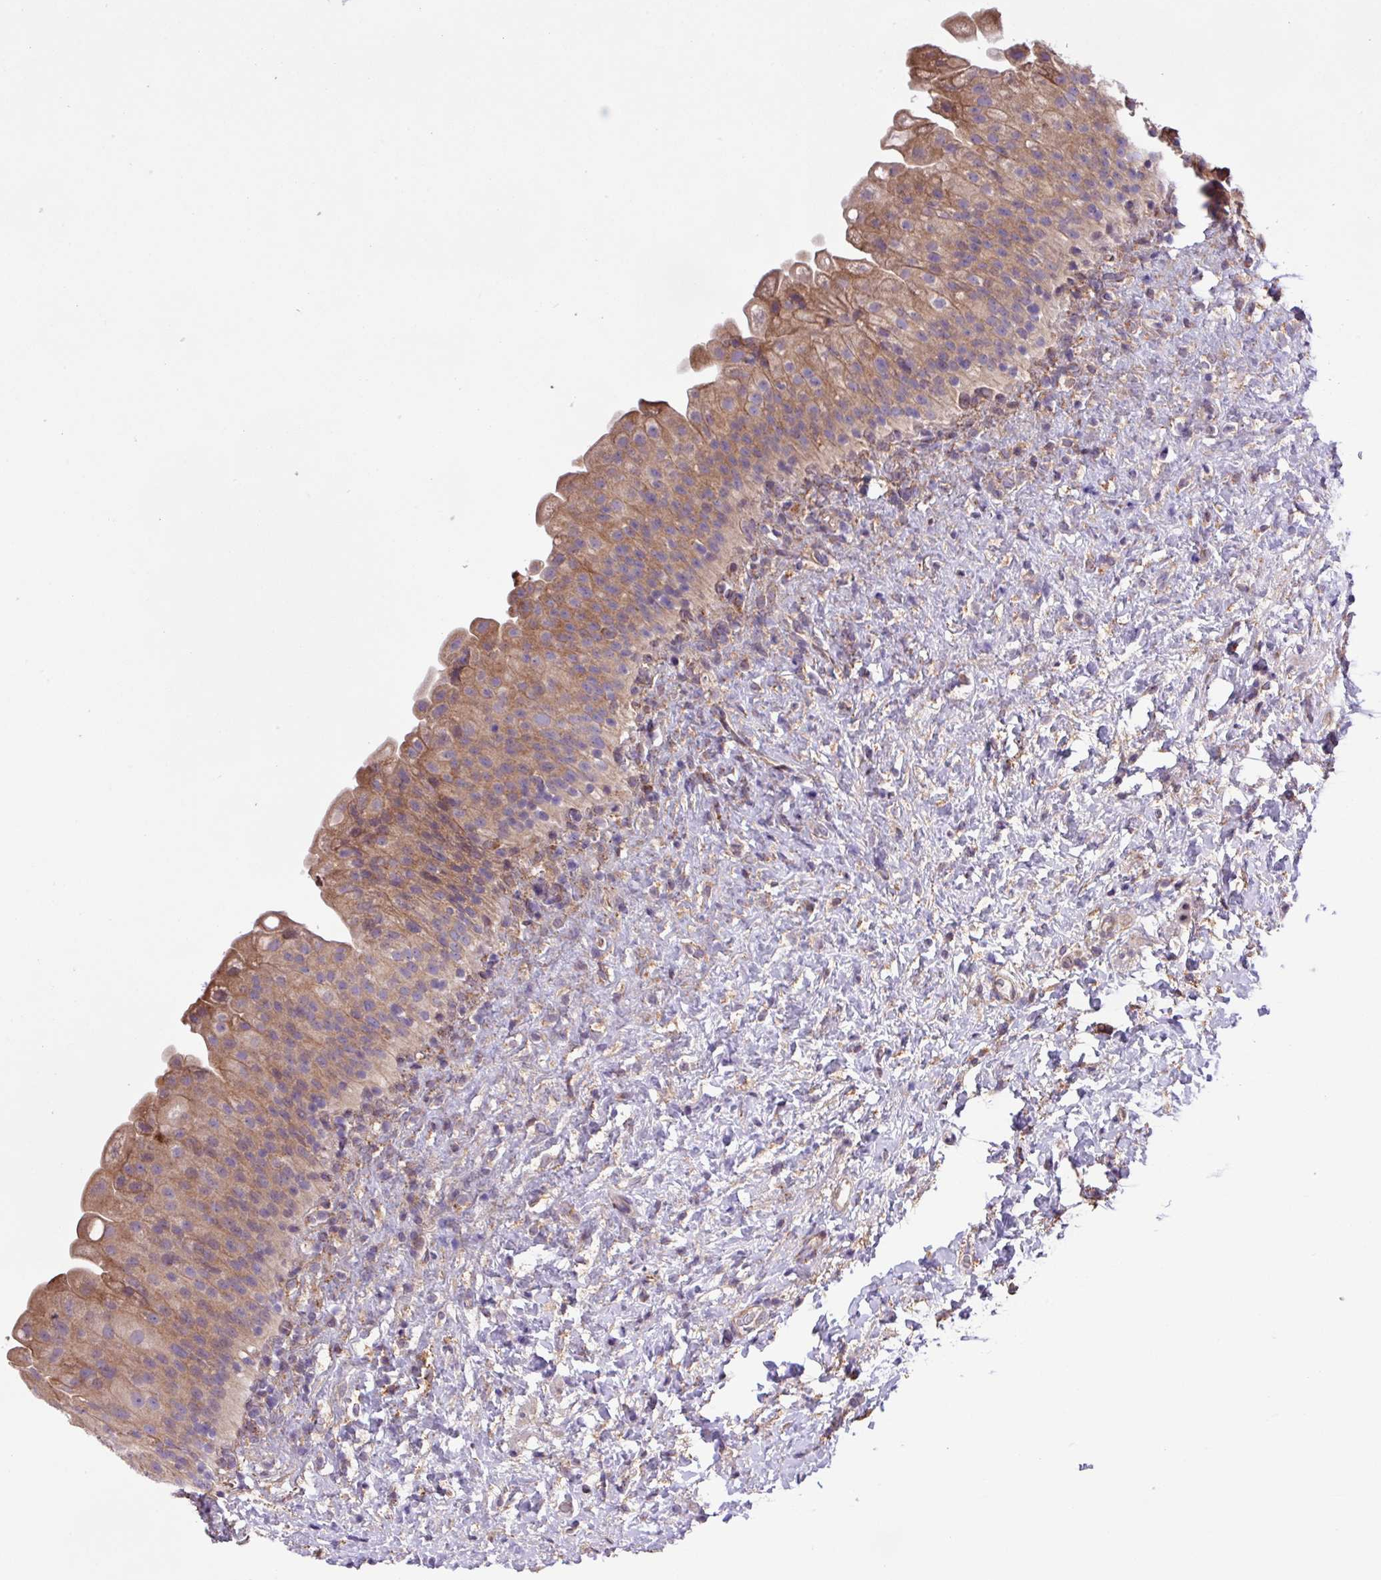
{"staining": {"intensity": "moderate", "quantity": ">75%", "location": "cytoplasmic/membranous"}, "tissue": "urinary bladder", "cell_type": "Urothelial cells", "image_type": "normal", "snomed": [{"axis": "morphology", "description": "Normal tissue, NOS"}, {"axis": "topography", "description": "Urinary bladder"}], "caption": "High-magnification brightfield microscopy of benign urinary bladder stained with DAB (brown) and counterstained with hematoxylin (blue). urothelial cells exhibit moderate cytoplasmic/membranous positivity is seen in approximately>75% of cells. (DAB = brown stain, brightfield microscopy at high magnification).", "gene": "MEGF6", "patient": {"sex": "female", "age": 27}}